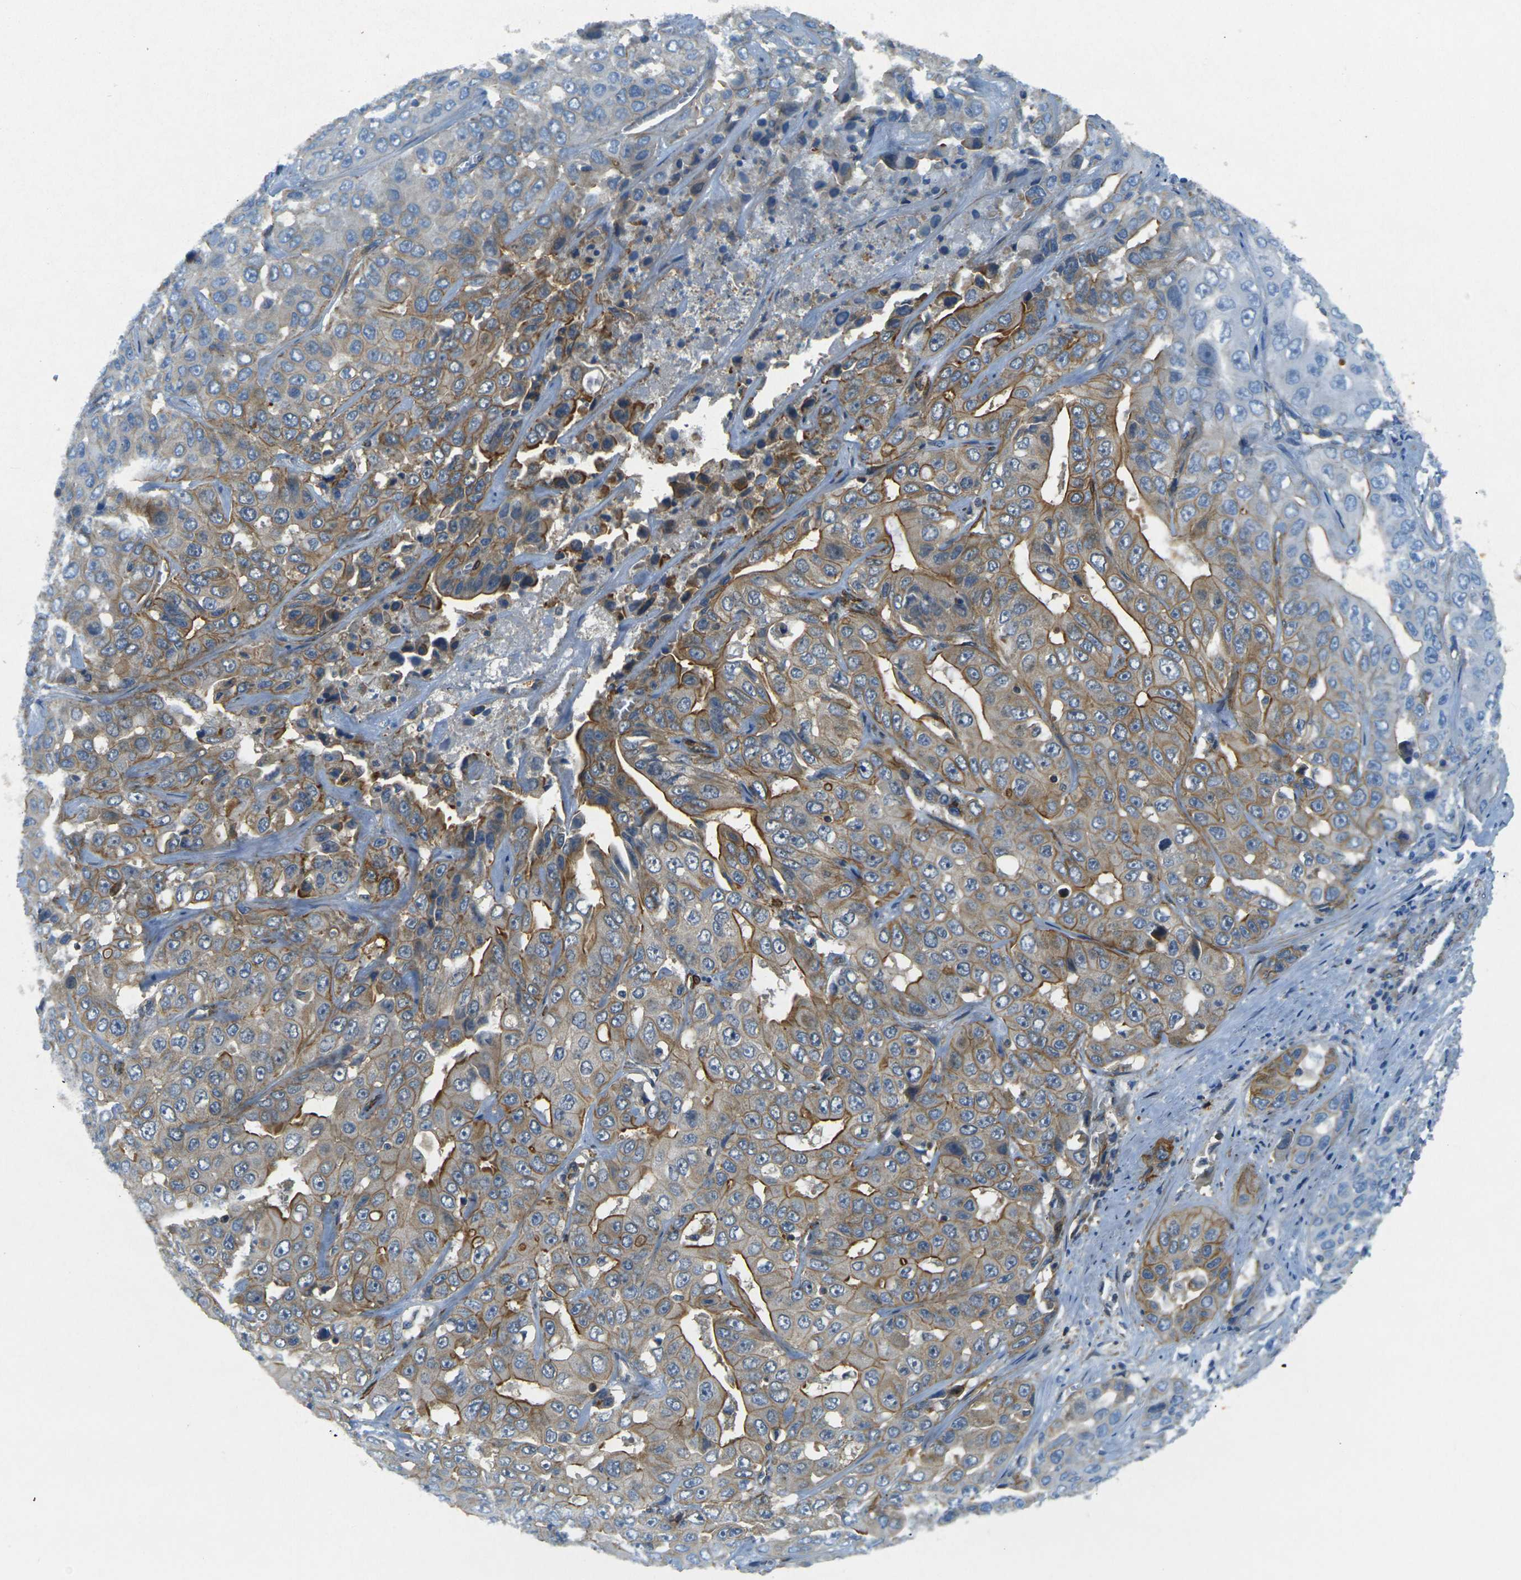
{"staining": {"intensity": "moderate", "quantity": "25%-75%", "location": "cytoplasmic/membranous"}, "tissue": "liver cancer", "cell_type": "Tumor cells", "image_type": "cancer", "snomed": [{"axis": "morphology", "description": "Cholangiocarcinoma"}, {"axis": "topography", "description": "Liver"}], "caption": "The micrograph reveals immunohistochemical staining of liver cancer. There is moderate cytoplasmic/membranous expression is appreciated in about 25%-75% of tumor cells. (Brightfield microscopy of DAB IHC at high magnification).", "gene": "EPHA7", "patient": {"sex": "female", "age": 52}}